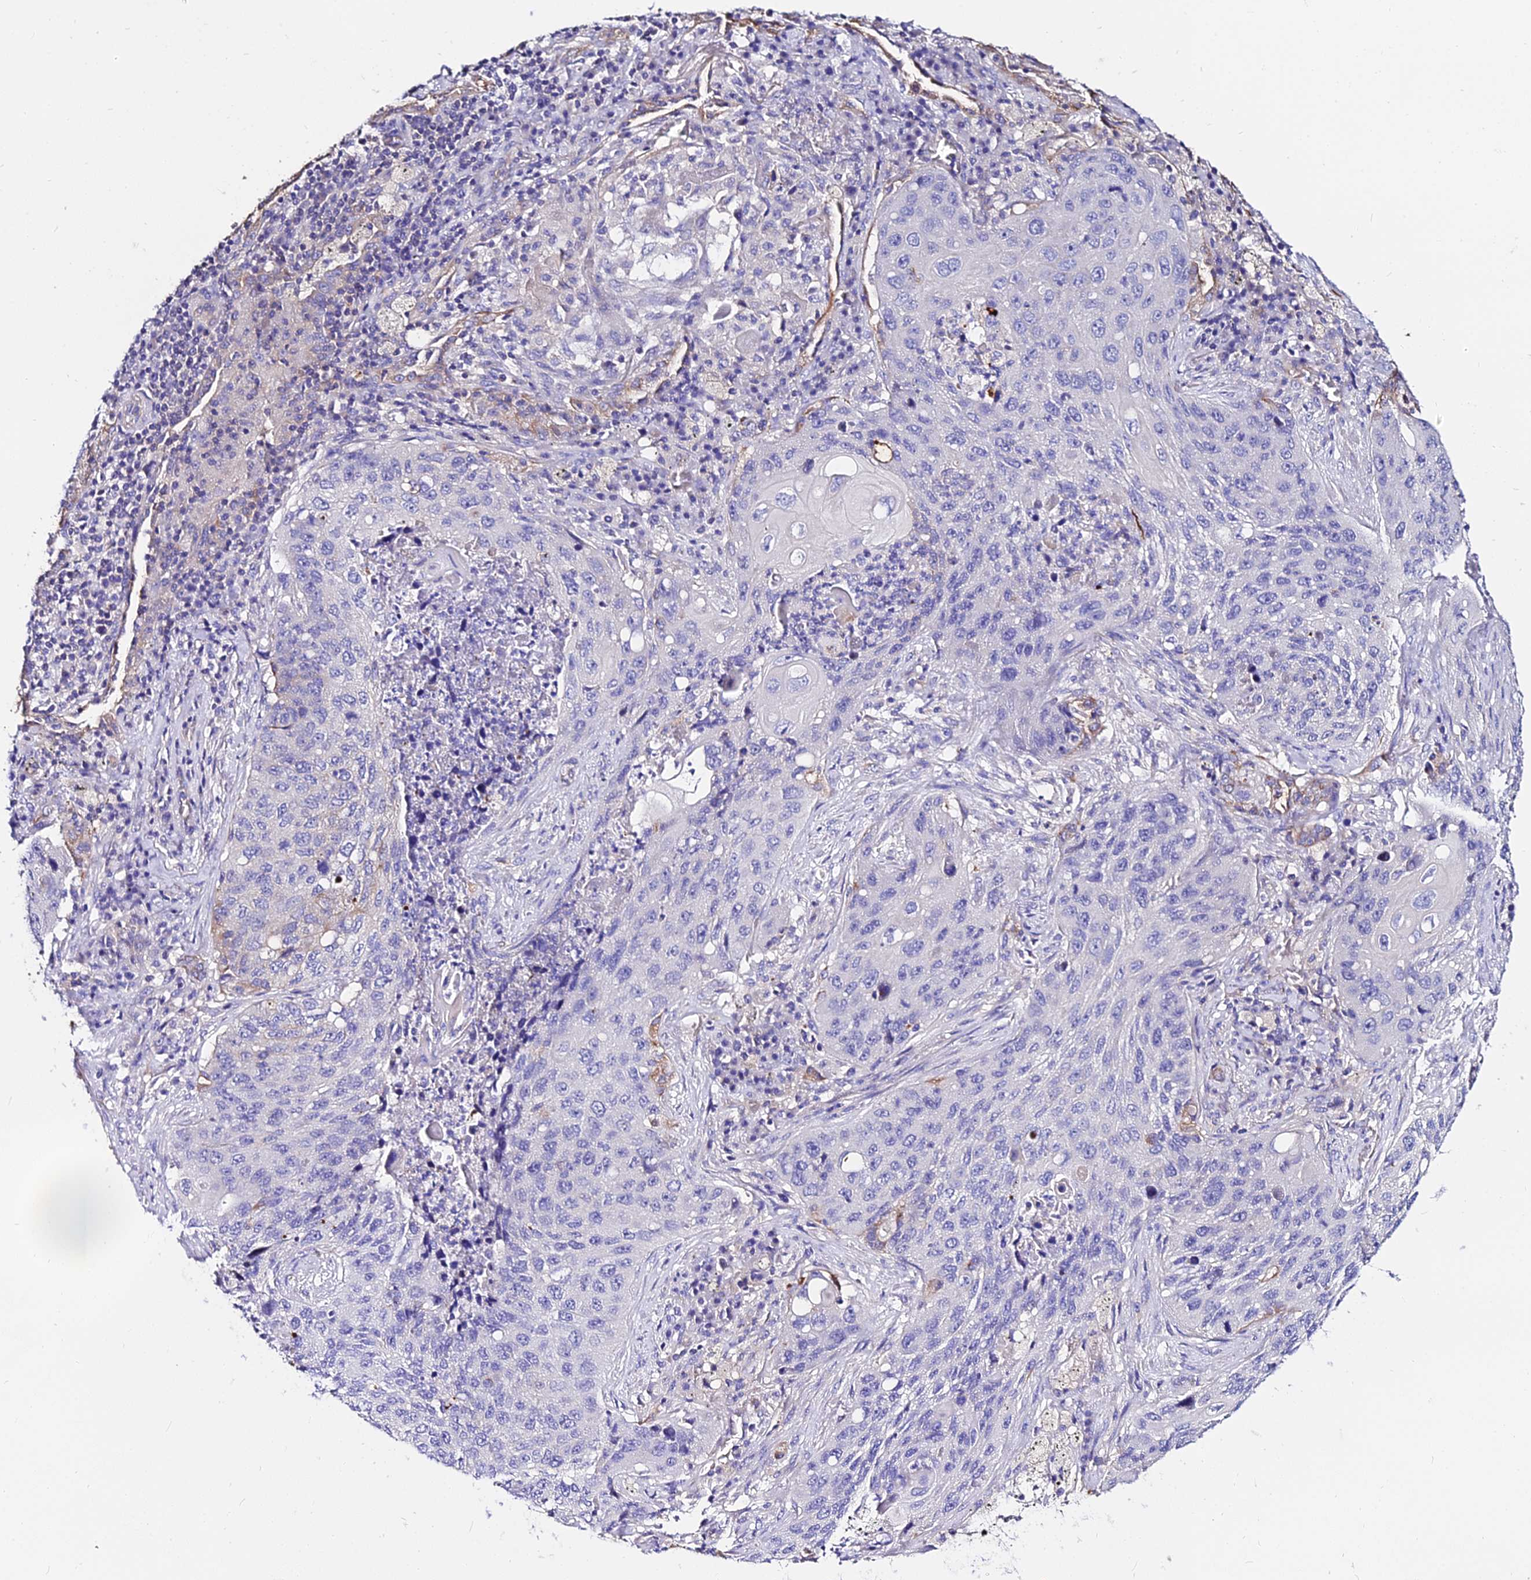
{"staining": {"intensity": "negative", "quantity": "none", "location": "none"}, "tissue": "lung cancer", "cell_type": "Tumor cells", "image_type": "cancer", "snomed": [{"axis": "morphology", "description": "Squamous cell carcinoma, NOS"}, {"axis": "topography", "description": "Lung"}], "caption": "Immunohistochemistry (IHC) photomicrograph of neoplastic tissue: human lung squamous cell carcinoma stained with DAB (3,3'-diaminobenzidine) shows no significant protein expression in tumor cells.", "gene": "DAW1", "patient": {"sex": "female", "age": 63}}